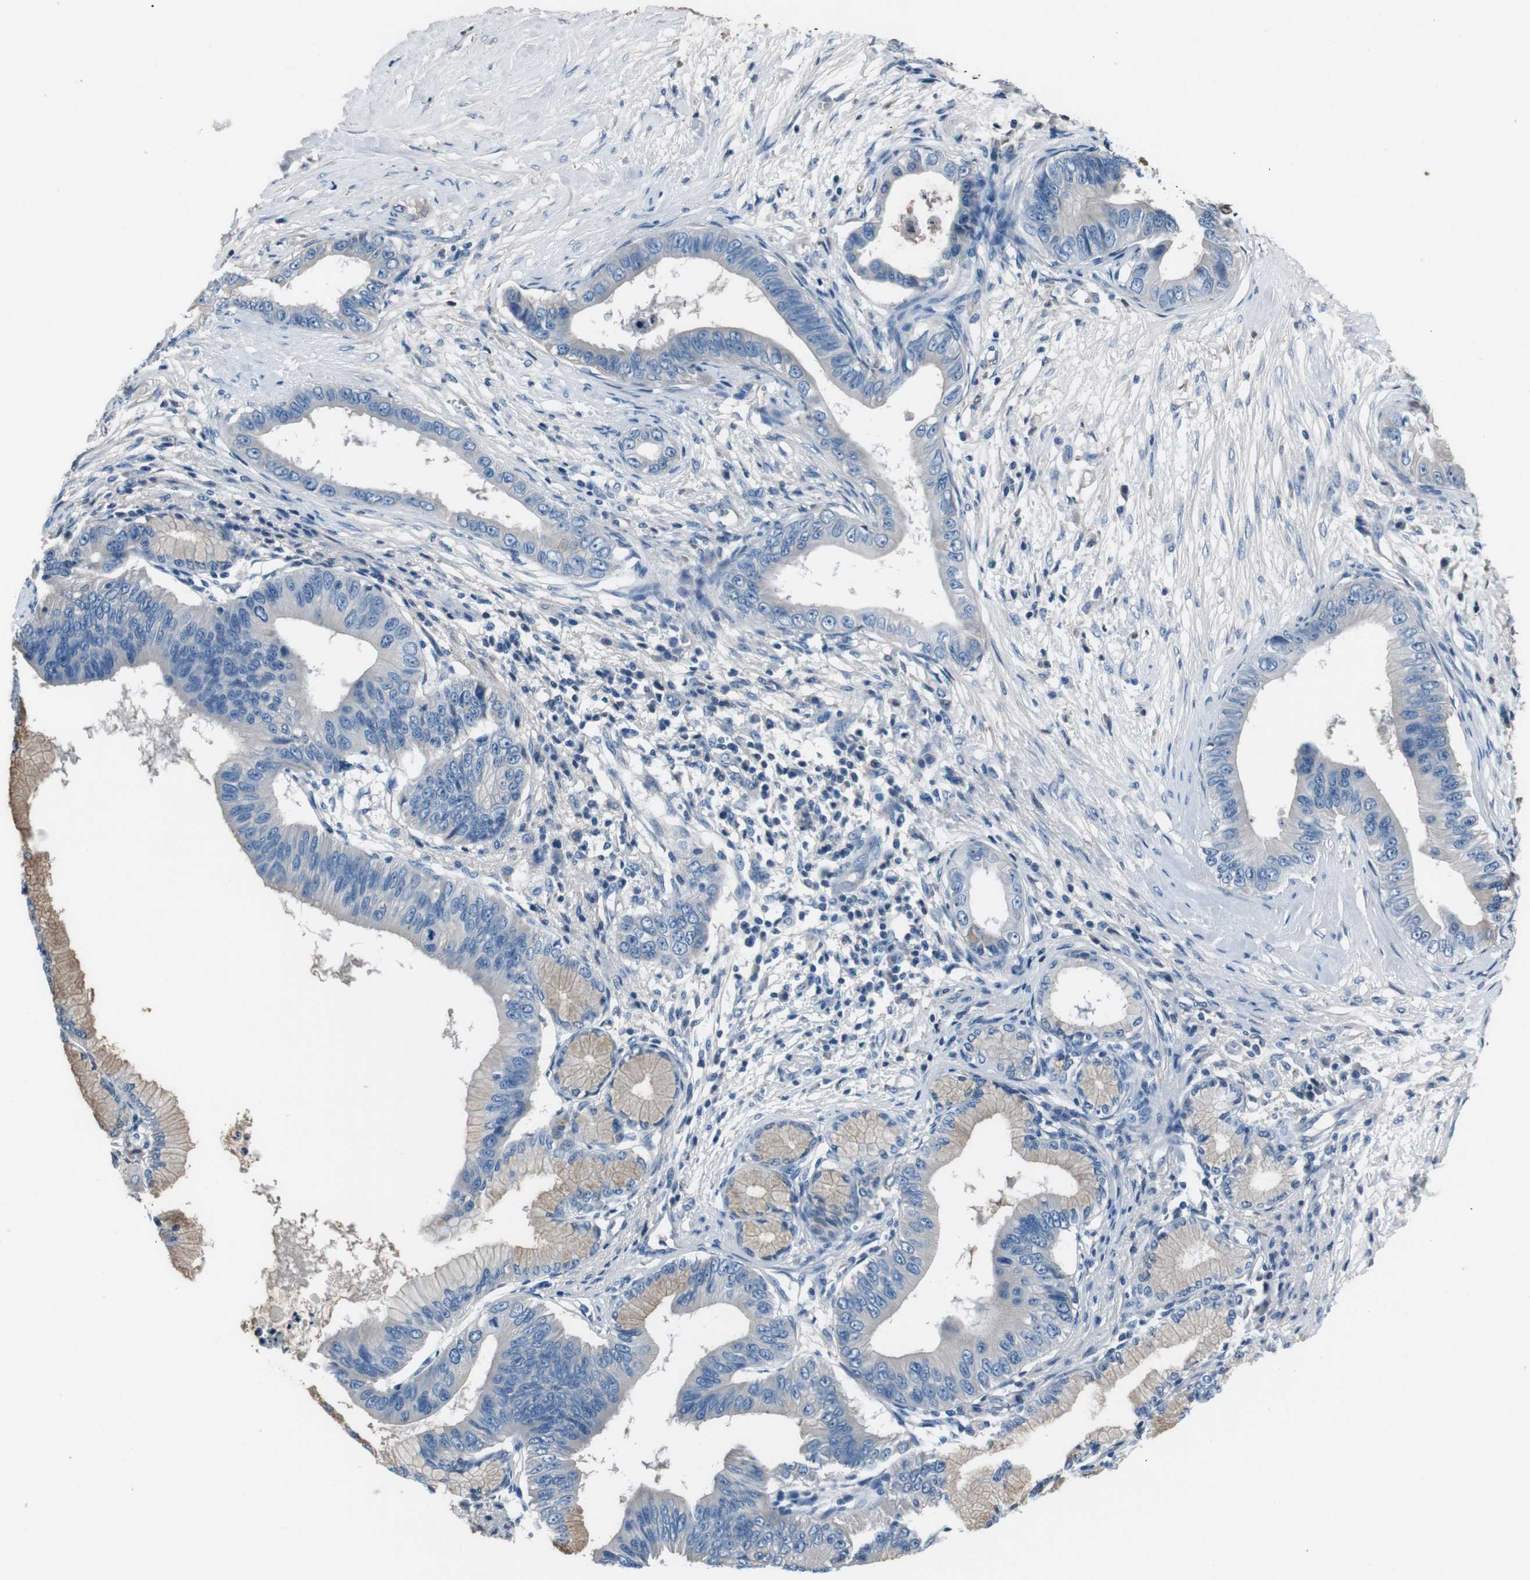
{"staining": {"intensity": "weak", "quantity": "<25%", "location": "cytoplasmic/membranous"}, "tissue": "pancreatic cancer", "cell_type": "Tumor cells", "image_type": "cancer", "snomed": [{"axis": "morphology", "description": "Adenocarcinoma, NOS"}, {"axis": "topography", "description": "Pancreas"}], "caption": "Tumor cells are negative for brown protein staining in adenocarcinoma (pancreatic). The staining is performed using DAB brown chromogen with nuclei counter-stained in using hematoxylin.", "gene": "LEP", "patient": {"sex": "male", "age": 77}}